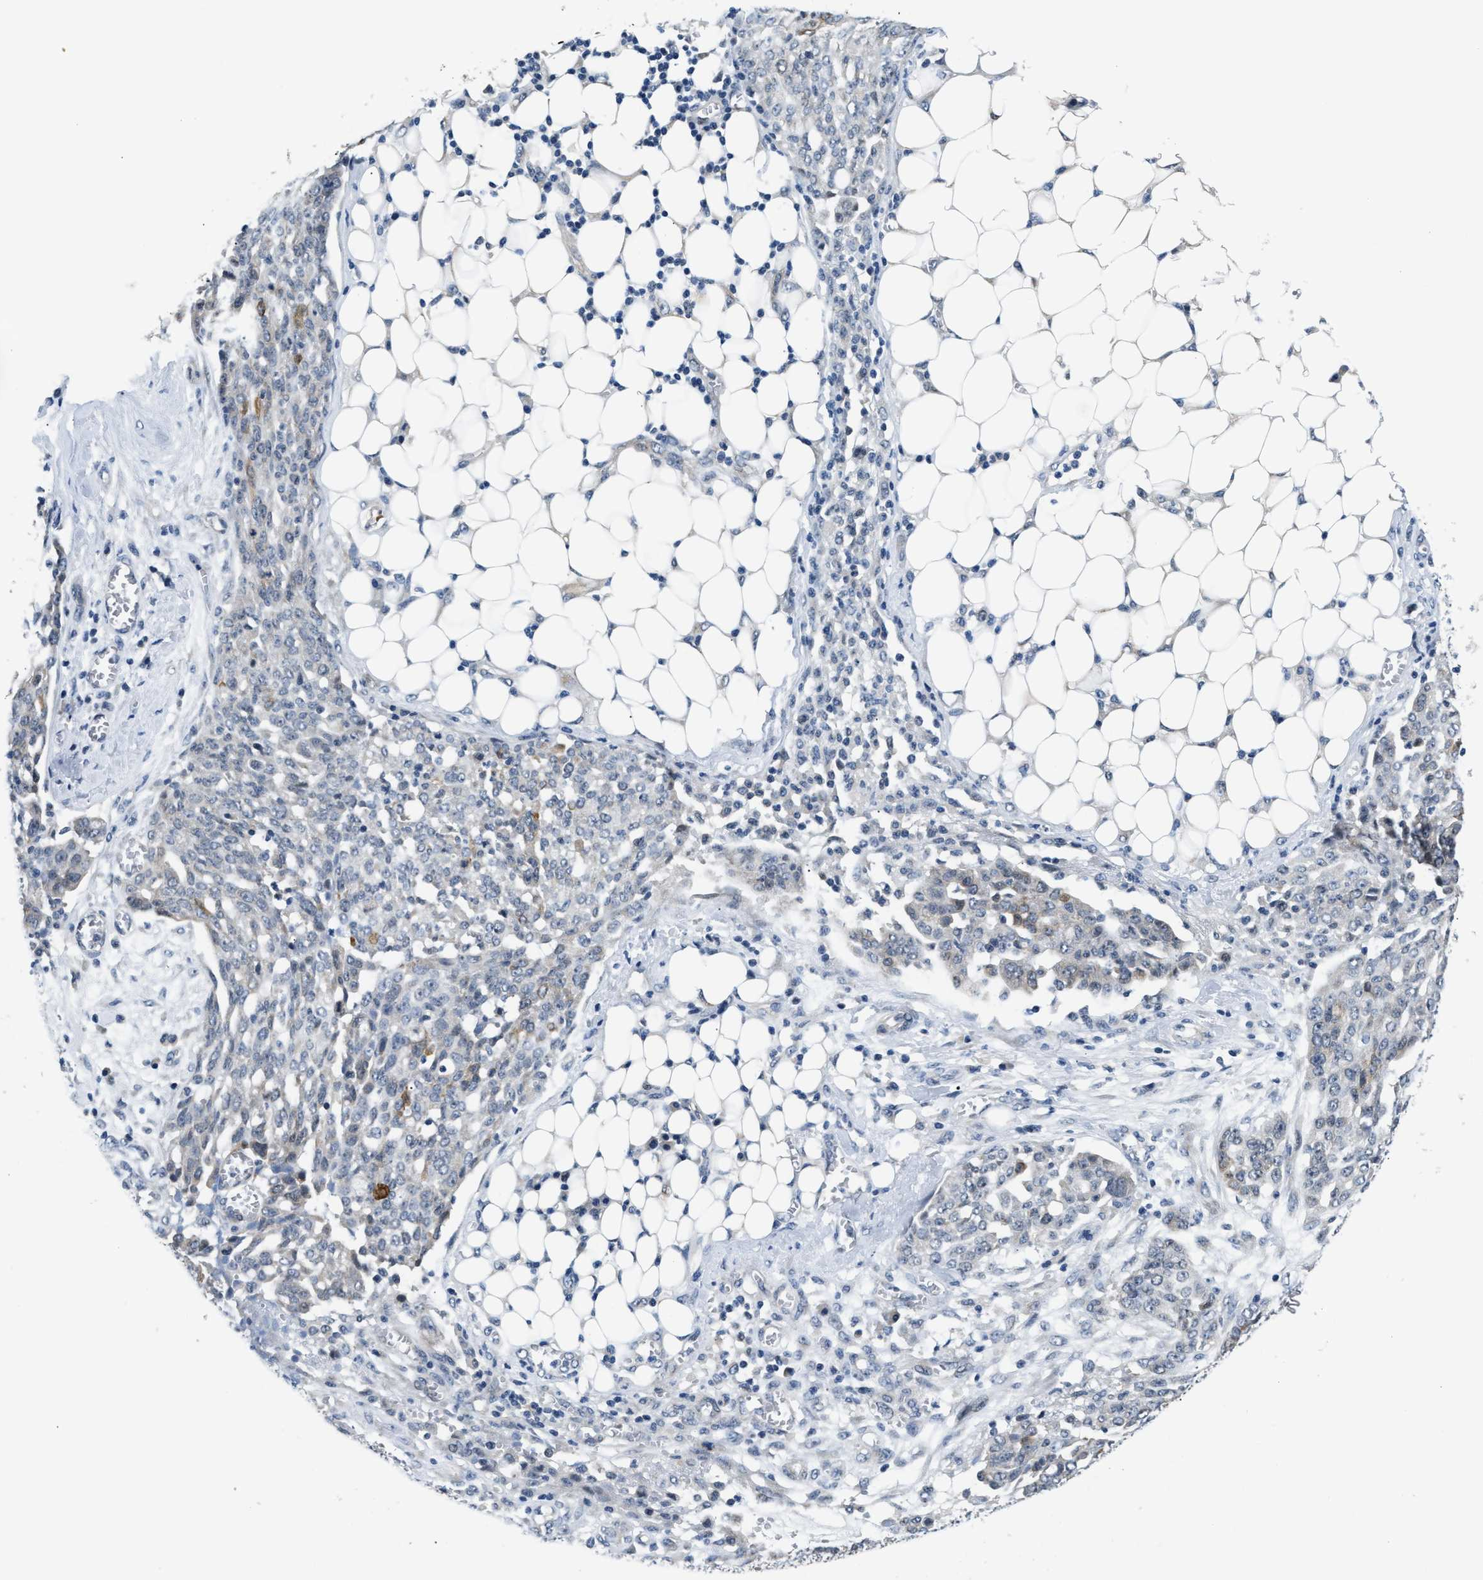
{"staining": {"intensity": "moderate", "quantity": "<25%", "location": "cytoplasmic/membranous"}, "tissue": "ovarian cancer", "cell_type": "Tumor cells", "image_type": "cancer", "snomed": [{"axis": "morphology", "description": "Cystadenocarcinoma, serous, NOS"}, {"axis": "topography", "description": "Soft tissue"}, {"axis": "topography", "description": "Ovary"}], "caption": "Immunohistochemistry (IHC) image of human ovarian serous cystadenocarcinoma stained for a protein (brown), which exhibits low levels of moderate cytoplasmic/membranous expression in about <25% of tumor cells.", "gene": "CLGN", "patient": {"sex": "female", "age": 57}}